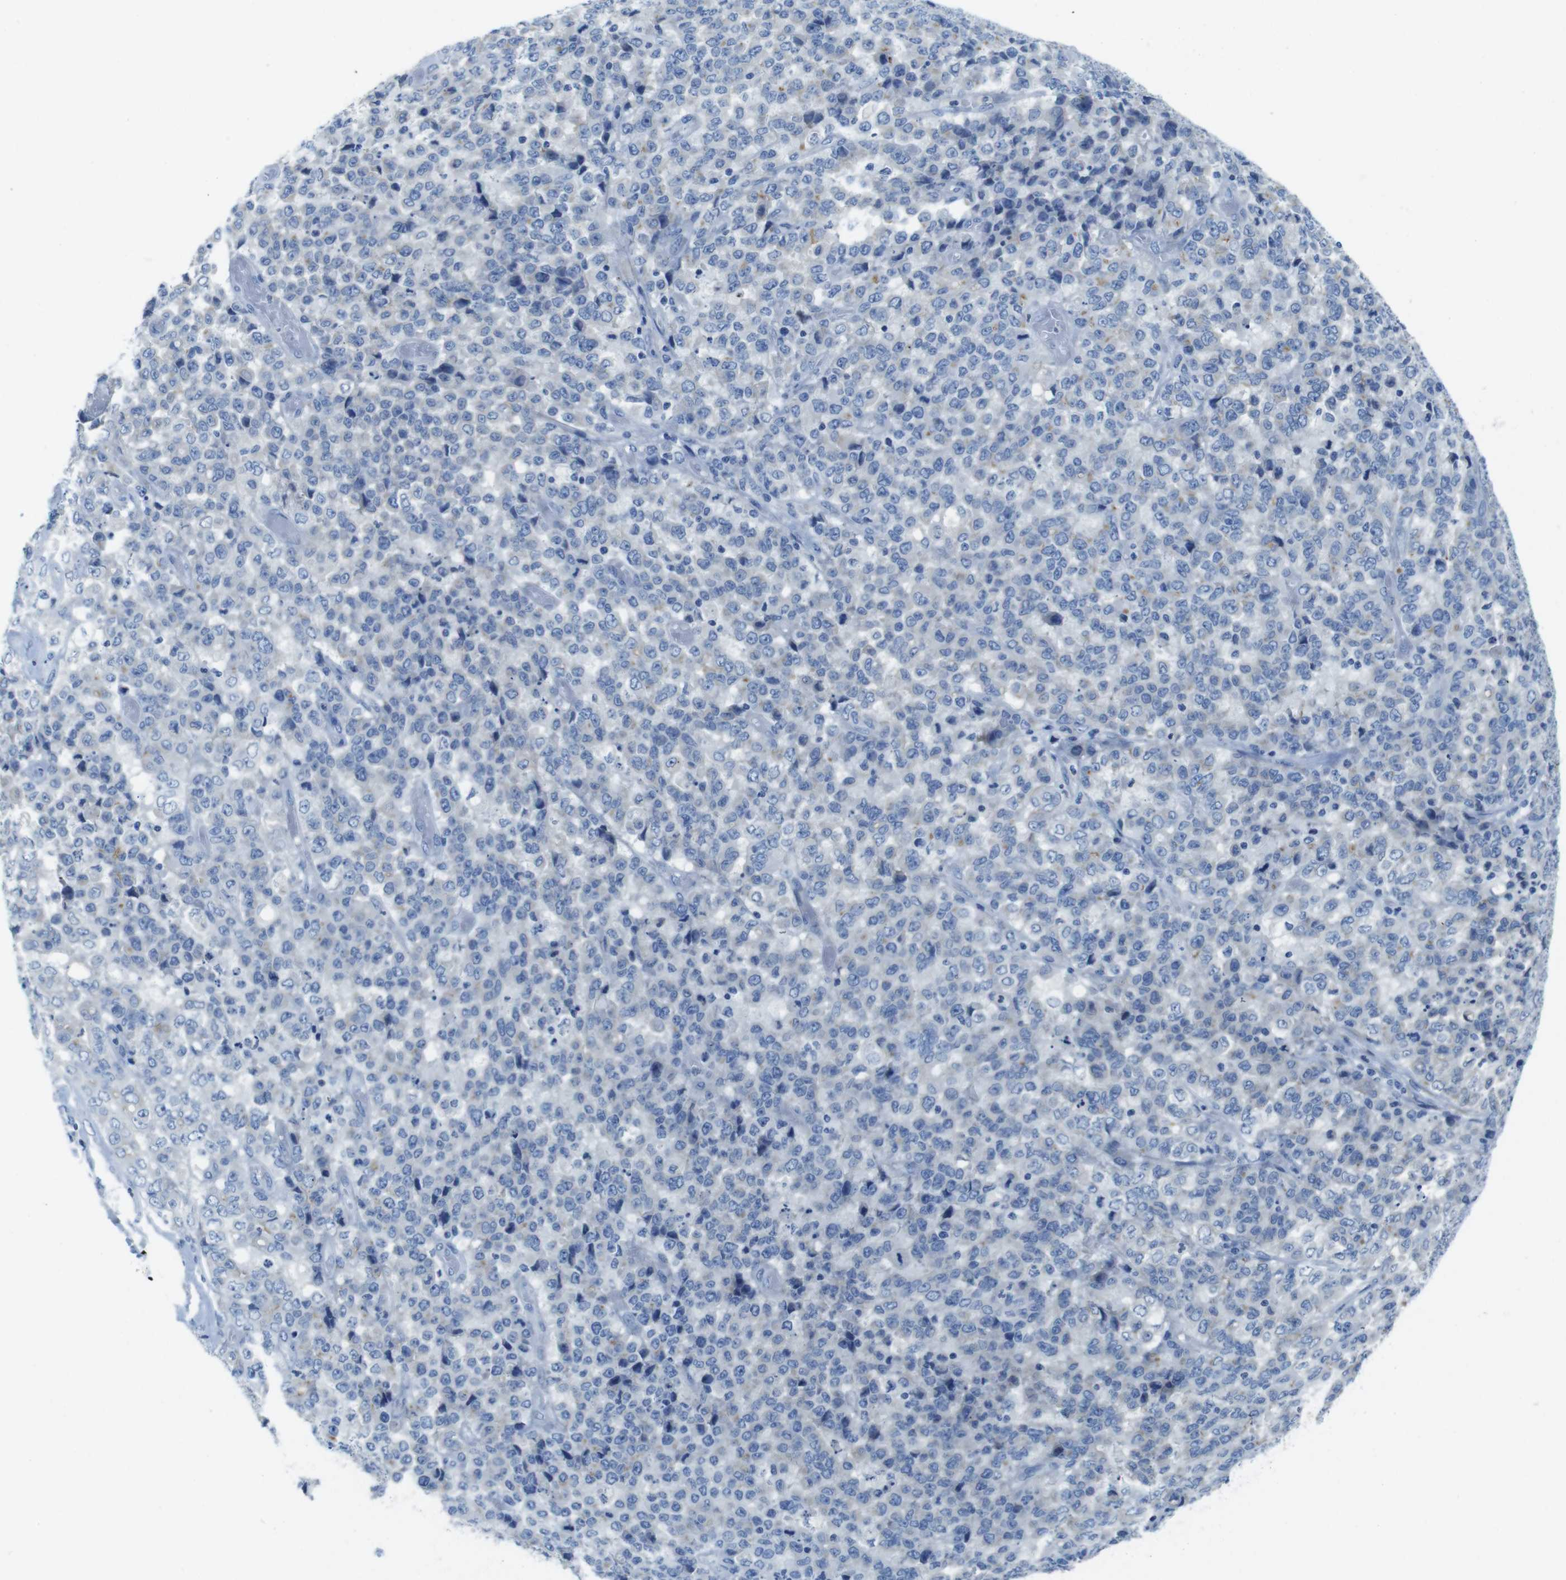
{"staining": {"intensity": "negative", "quantity": "none", "location": "none"}, "tissue": "stomach cancer", "cell_type": "Tumor cells", "image_type": "cancer", "snomed": [{"axis": "morphology", "description": "Adenocarcinoma, NOS"}, {"axis": "topography", "description": "Stomach"}], "caption": "Stomach adenocarcinoma stained for a protein using immunohistochemistry reveals no staining tumor cells.", "gene": "ASIC5", "patient": {"sex": "female", "age": 73}}